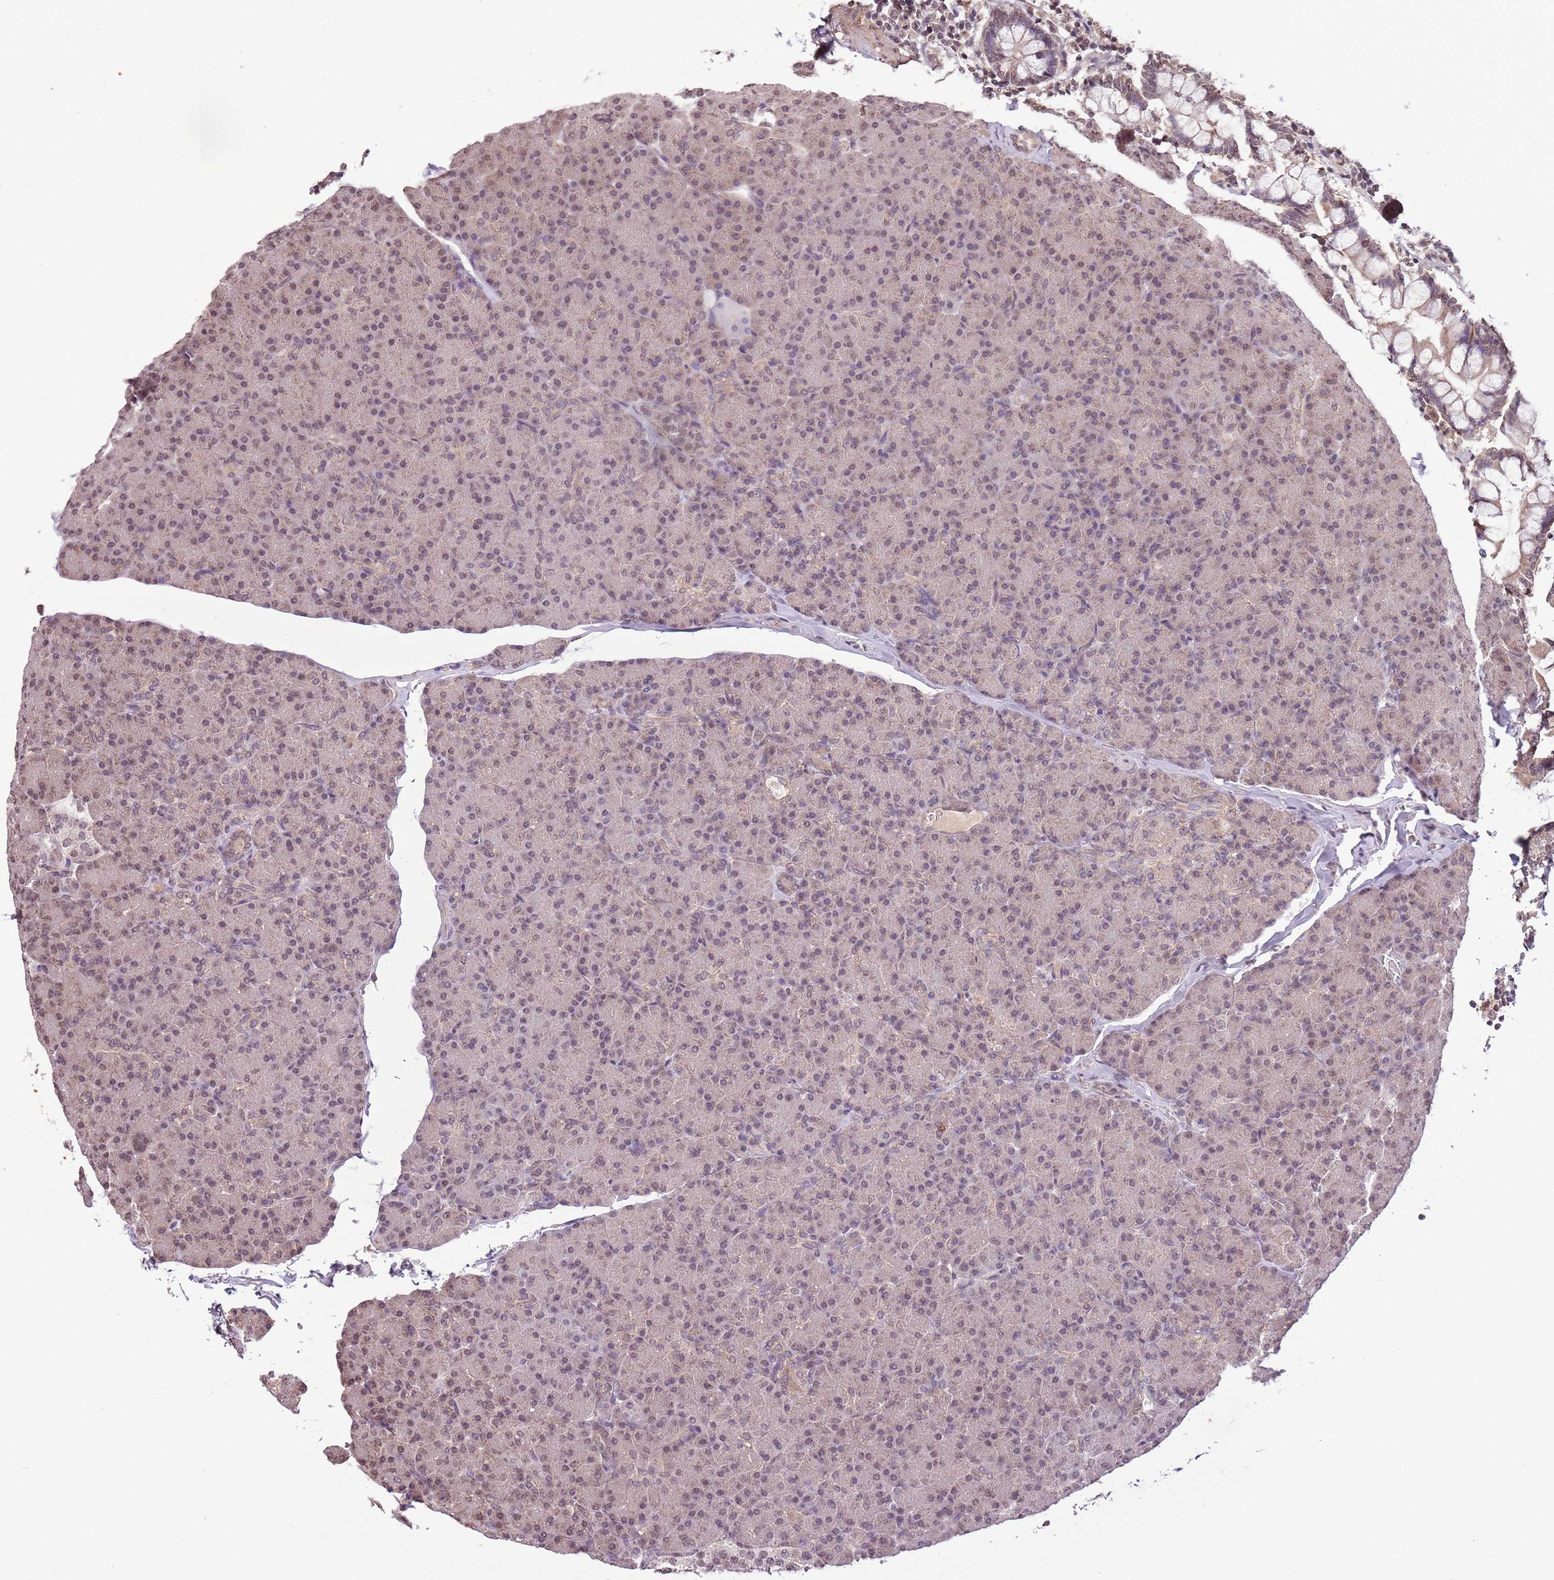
{"staining": {"intensity": "moderate", "quantity": "<25%", "location": "cytoplasmic/membranous,nuclear"}, "tissue": "pancreas", "cell_type": "Exocrine glandular cells", "image_type": "normal", "snomed": [{"axis": "morphology", "description": "Normal tissue, NOS"}, {"axis": "topography", "description": "Pancreas"}], "caption": "Protein expression by immunohistochemistry reveals moderate cytoplasmic/membranous,nuclear staining in approximately <25% of exocrine glandular cells in unremarkable pancreas.", "gene": "CAPN9", "patient": {"sex": "female", "age": 43}}